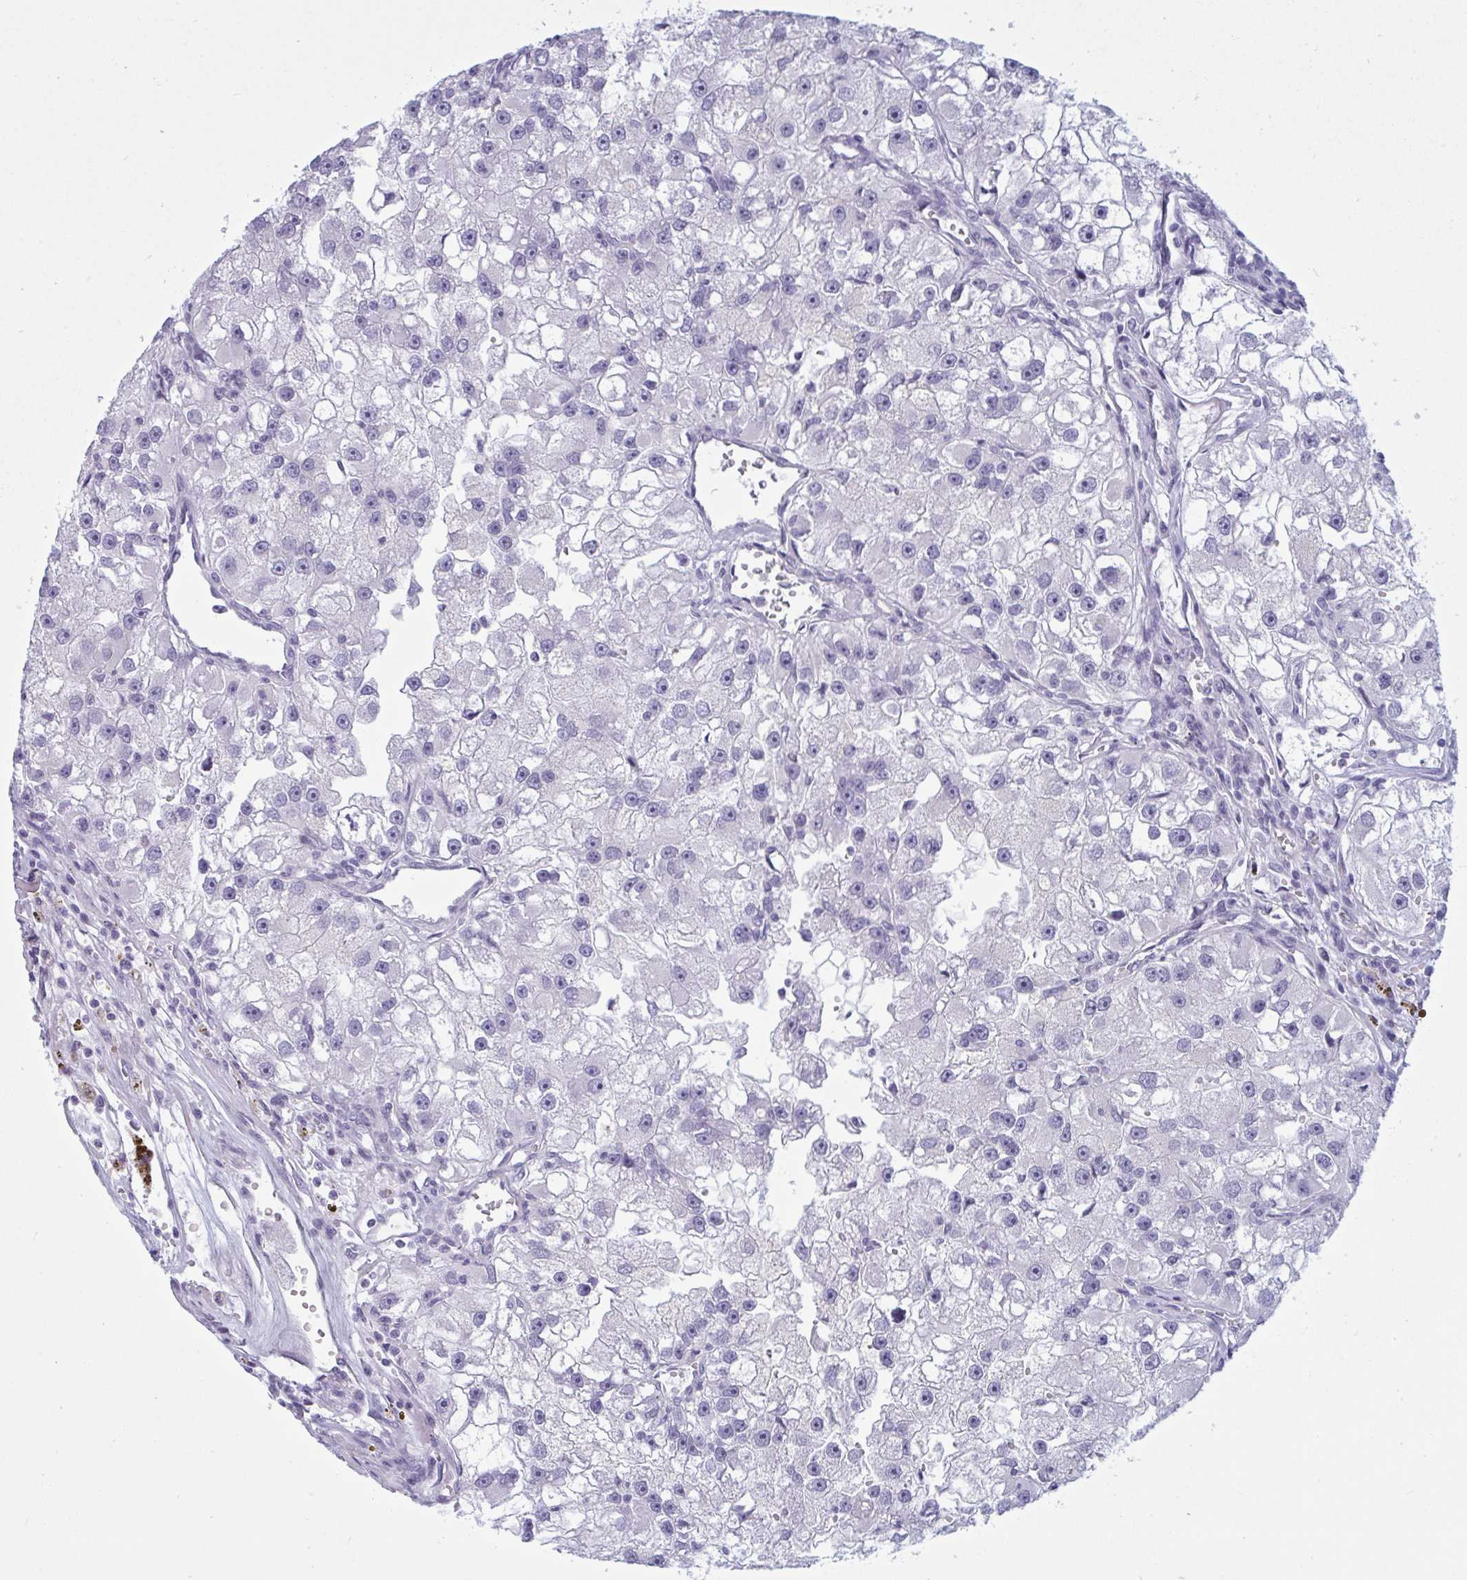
{"staining": {"intensity": "negative", "quantity": "none", "location": "none"}, "tissue": "renal cancer", "cell_type": "Tumor cells", "image_type": "cancer", "snomed": [{"axis": "morphology", "description": "Adenocarcinoma, NOS"}, {"axis": "topography", "description": "Kidney"}], "caption": "This is an IHC image of human renal cancer (adenocarcinoma). There is no expression in tumor cells.", "gene": "OR1L3", "patient": {"sex": "male", "age": 63}}